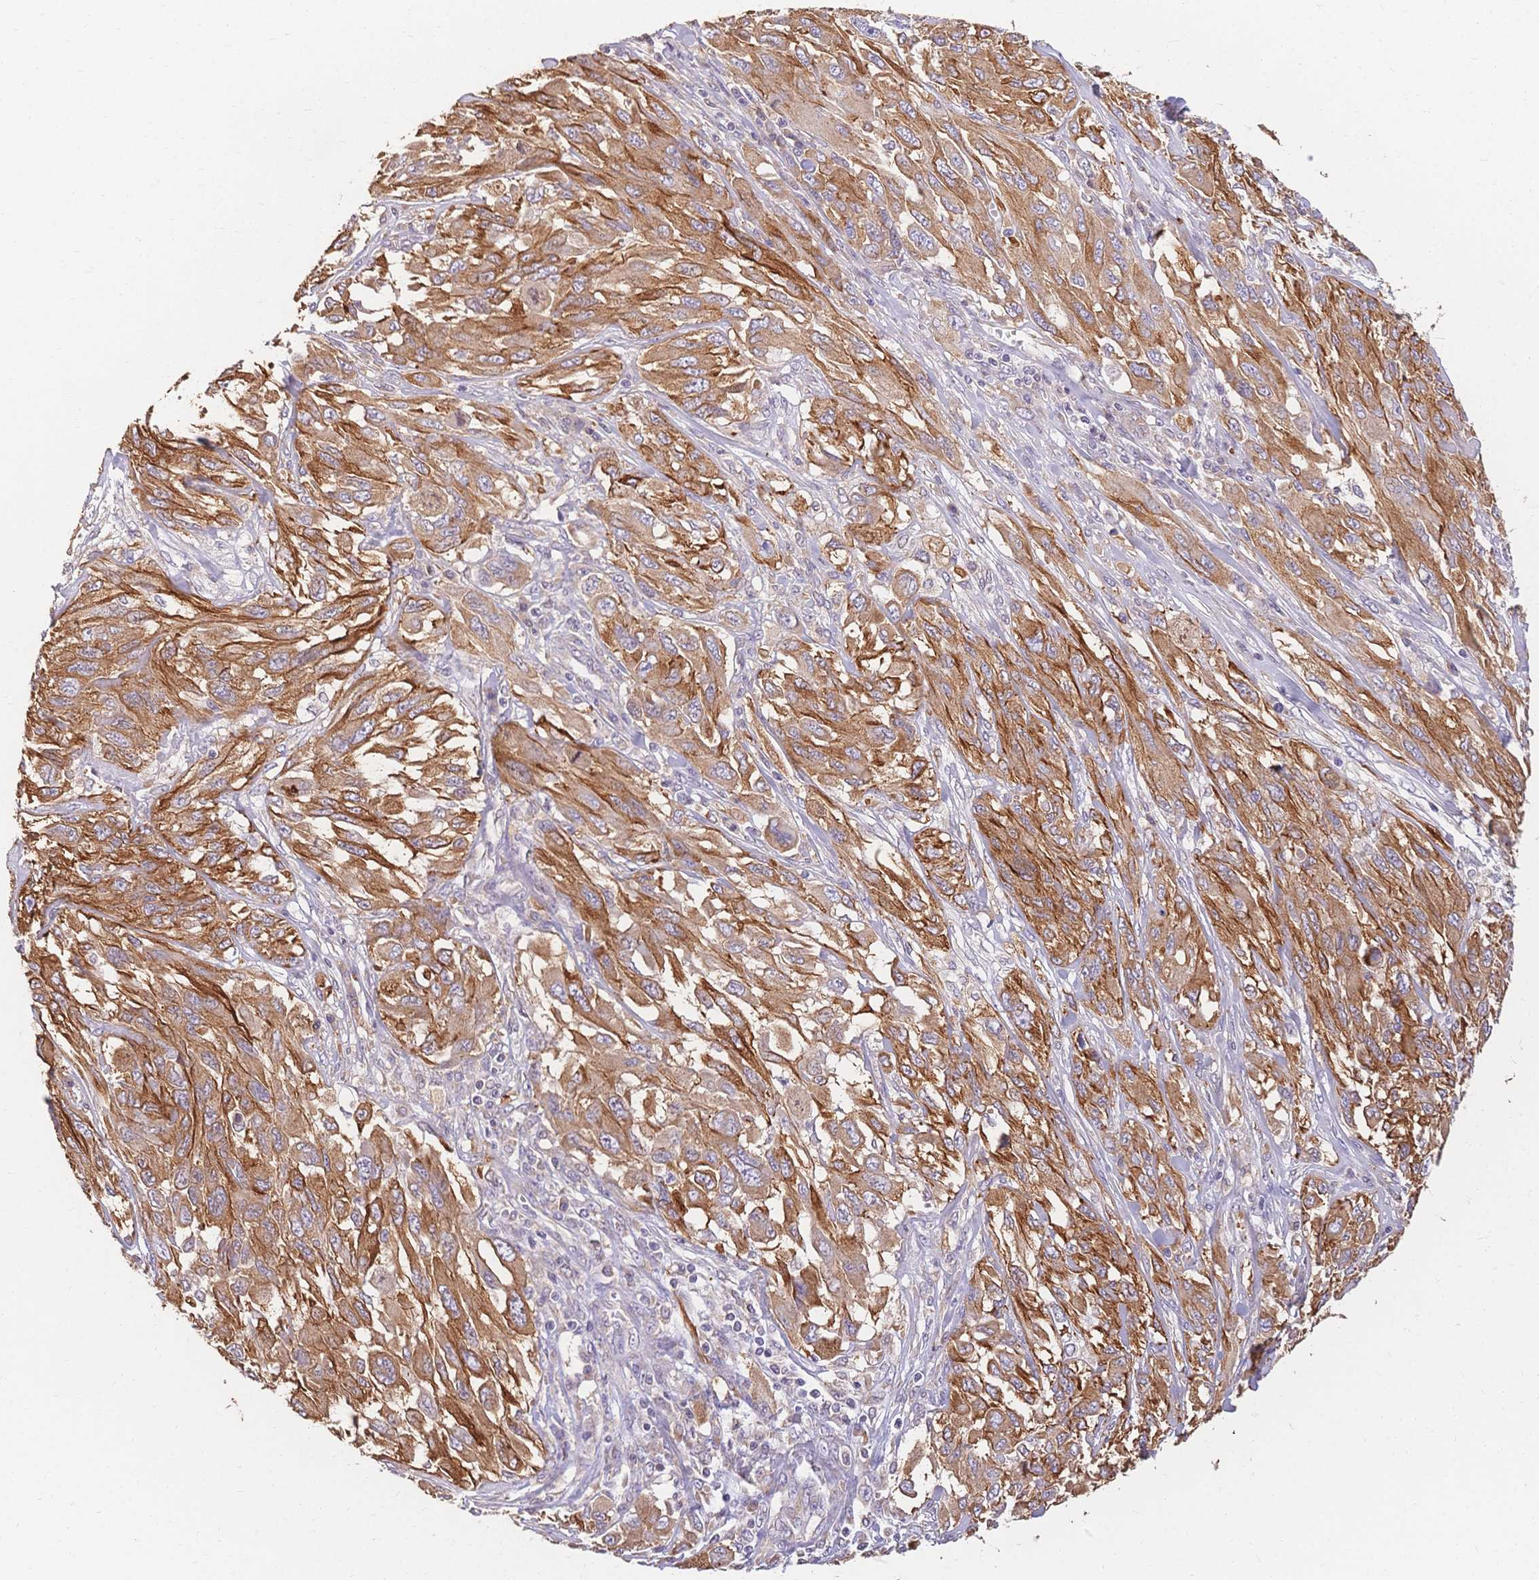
{"staining": {"intensity": "moderate", "quantity": ">75%", "location": "cytoplasmic/membranous"}, "tissue": "melanoma", "cell_type": "Tumor cells", "image_type": "cancer", "snomed": [{"axis": "morphology", "description": "Malignant melanoma, NOS"}, {"axis": "topography", "description": "Skin"}], "caption": "A micrograph of malignant melanoma stained for a protein demonstrates moderate cytoplasmic/membranous brown staining in tumor cells. Nuclei are stained in blue.", "gene": "HS3ST5", "patient": {"sex": "female", "age": 91}}